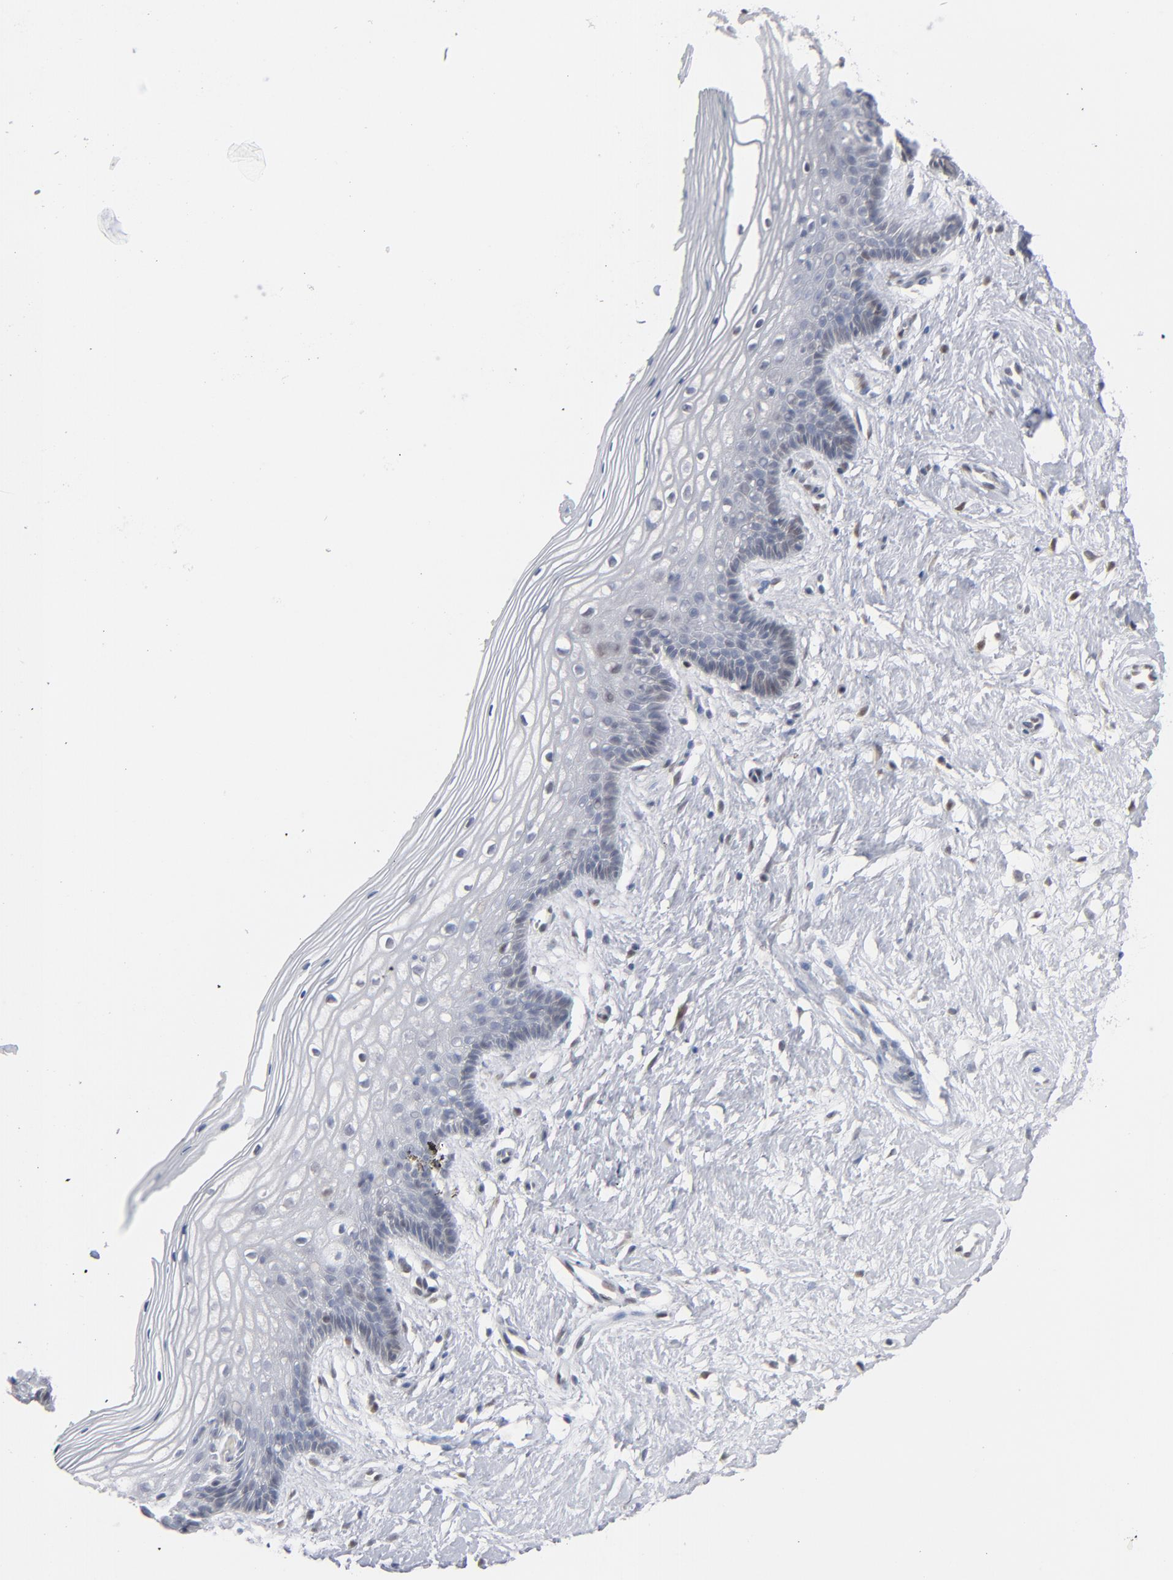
{"staining": {"intensity": "negative", "quantity": "none", "location": "none"}, "tissue": "vagina", "cell_type": "Squamous epithelial cells", "image_type": "normal", "snomed": [{"axis": "morphology", "description": "Normal tissue, NOS"}, {"axis": "topography", "description": "Vagina"}], "caption": "A high-resolution image shows immunohistochemistry (IHC) staining of normal vagina, which demonstrates no significant positivity in squamous epithelial cells.", "gene": "IRF9", "patient": {"sex": "female", "age": 46}}